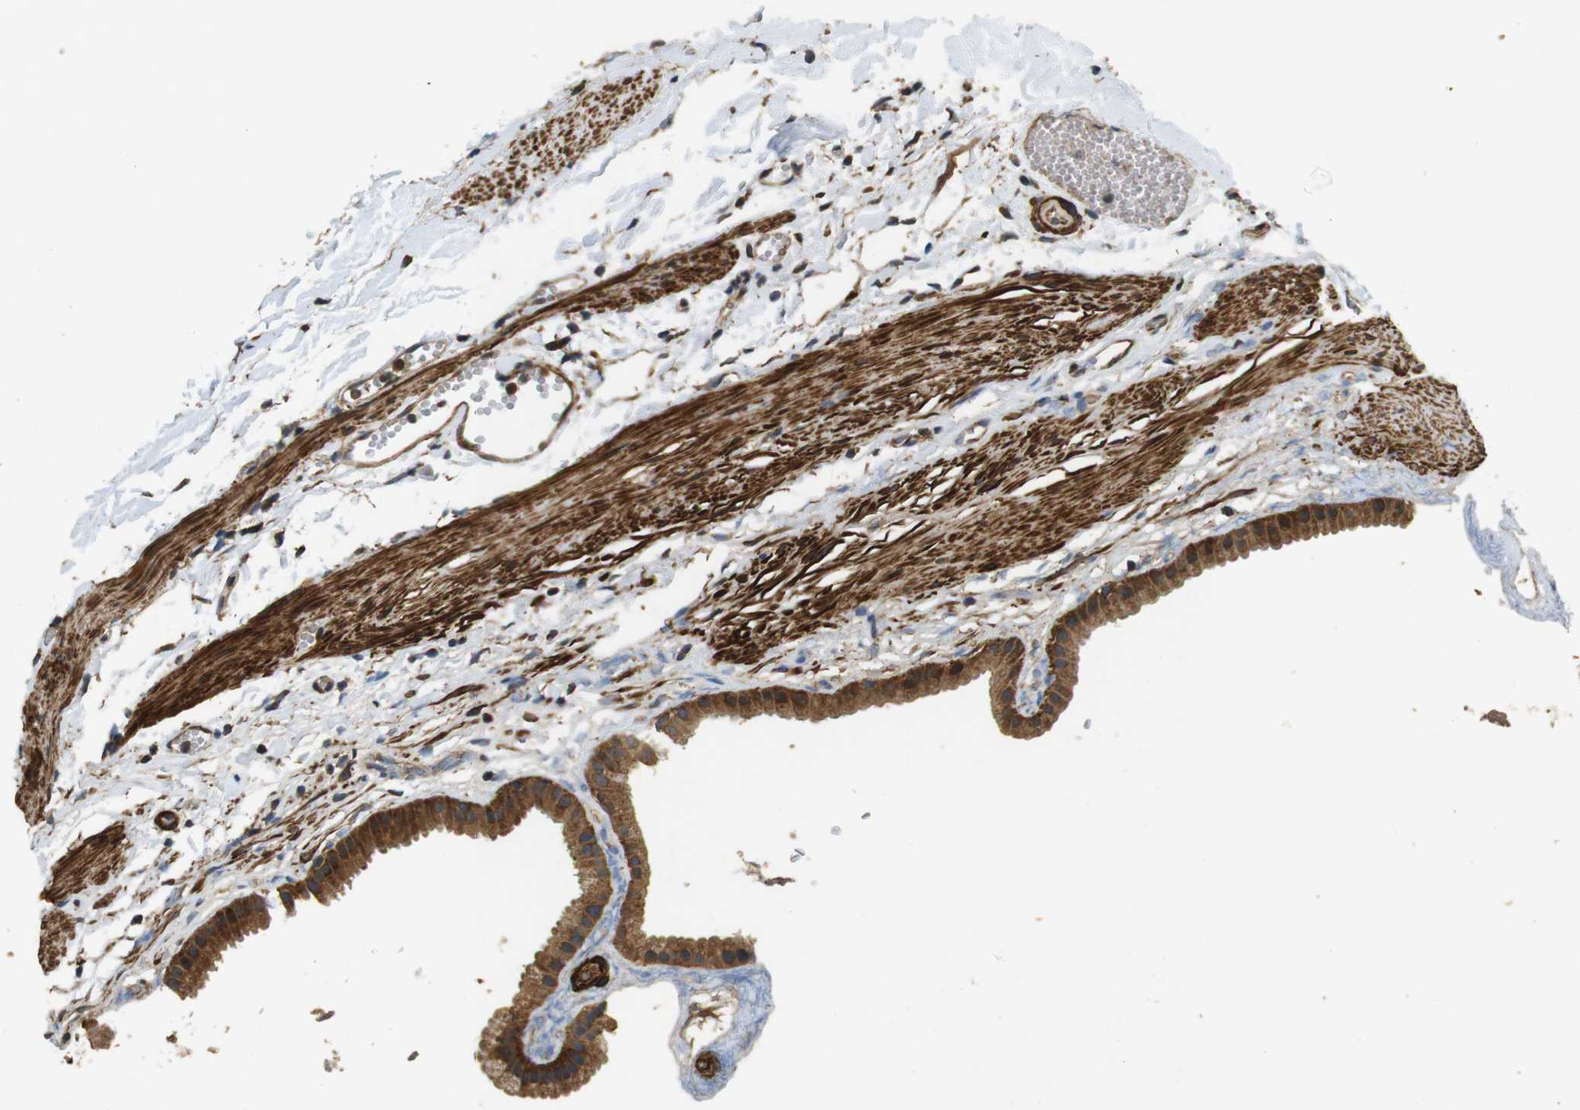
{"staining": {"intensity": "strong", "quantity": ">75%", "location": "cytoplasmic/membranous"}, "tissue": "gallbladder", "cell_type": "Glandular cells", "image_type": "normal", "snomed": [{"axis": "morphology", "description": "Normal tissue, NOS"}, {"axis": "topography", "description": "Gallbladder"}], "caption": "This image shows IHC staining of unremarkable human gallbladder, with high strong cytoplasmic/membranous staining in about >75% of glandular cells.", "gene": "BNIP3", "patient": {"sex": "female", "age": 64}}